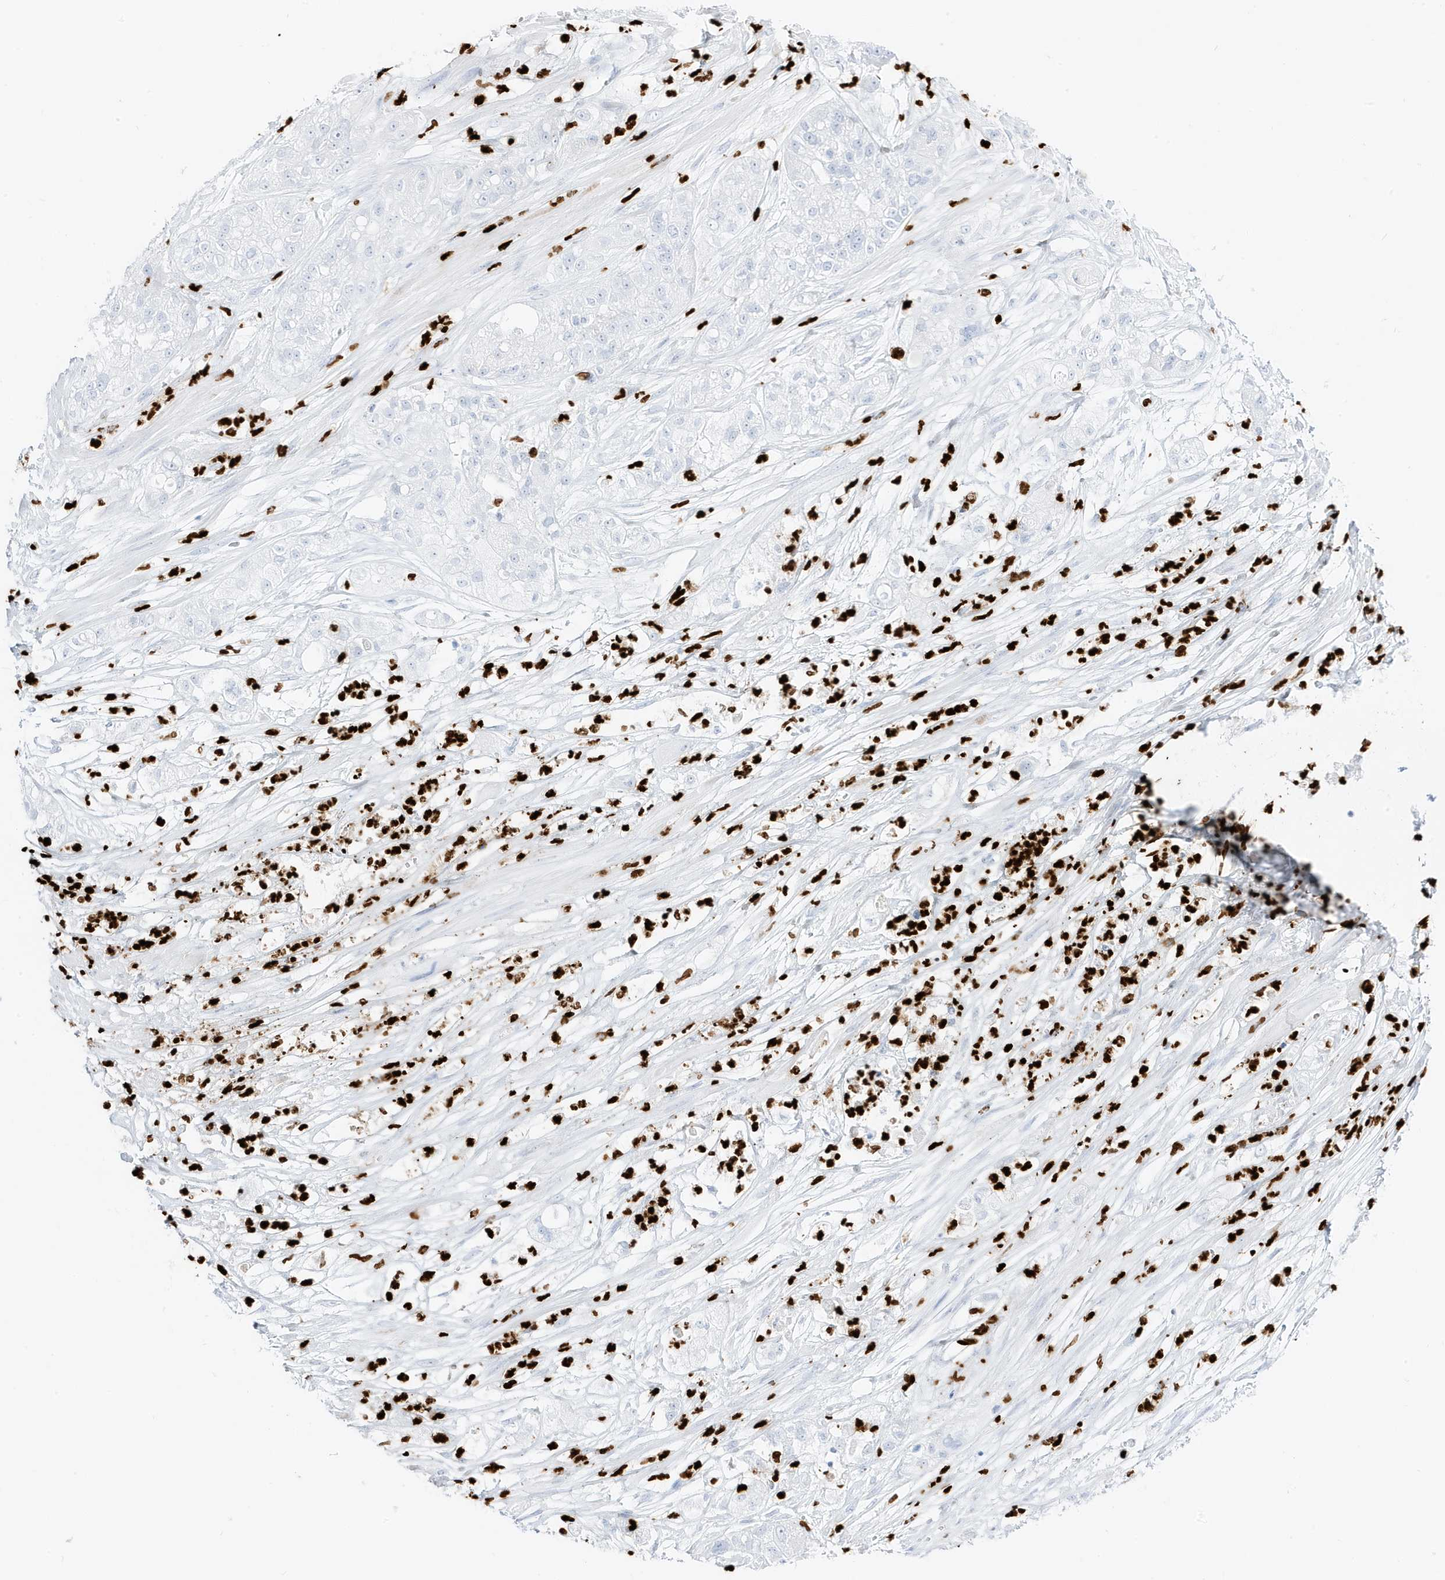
{"staining": {"intensity": "negative", "quantity": "none", "location": "none"}, "tissue": "pancreatic cancer", "cell_type": "Tumor cells", "image_type": "cancer", "snomed": [{"axis": "morphology", "description": "Adenocarcinoma, NOS"}, {"axis": "topography", "description": "Pancreas"}], "caption": "Protein analysis of adenocarcinoma (pancreatic) reveals no significant positivity in tumor cells. (Immunohistochemistry (ihc), brightfield microscopy, high magnification).", "gene": "MNDA", "patient": {"sex": "female", "age": 78}}